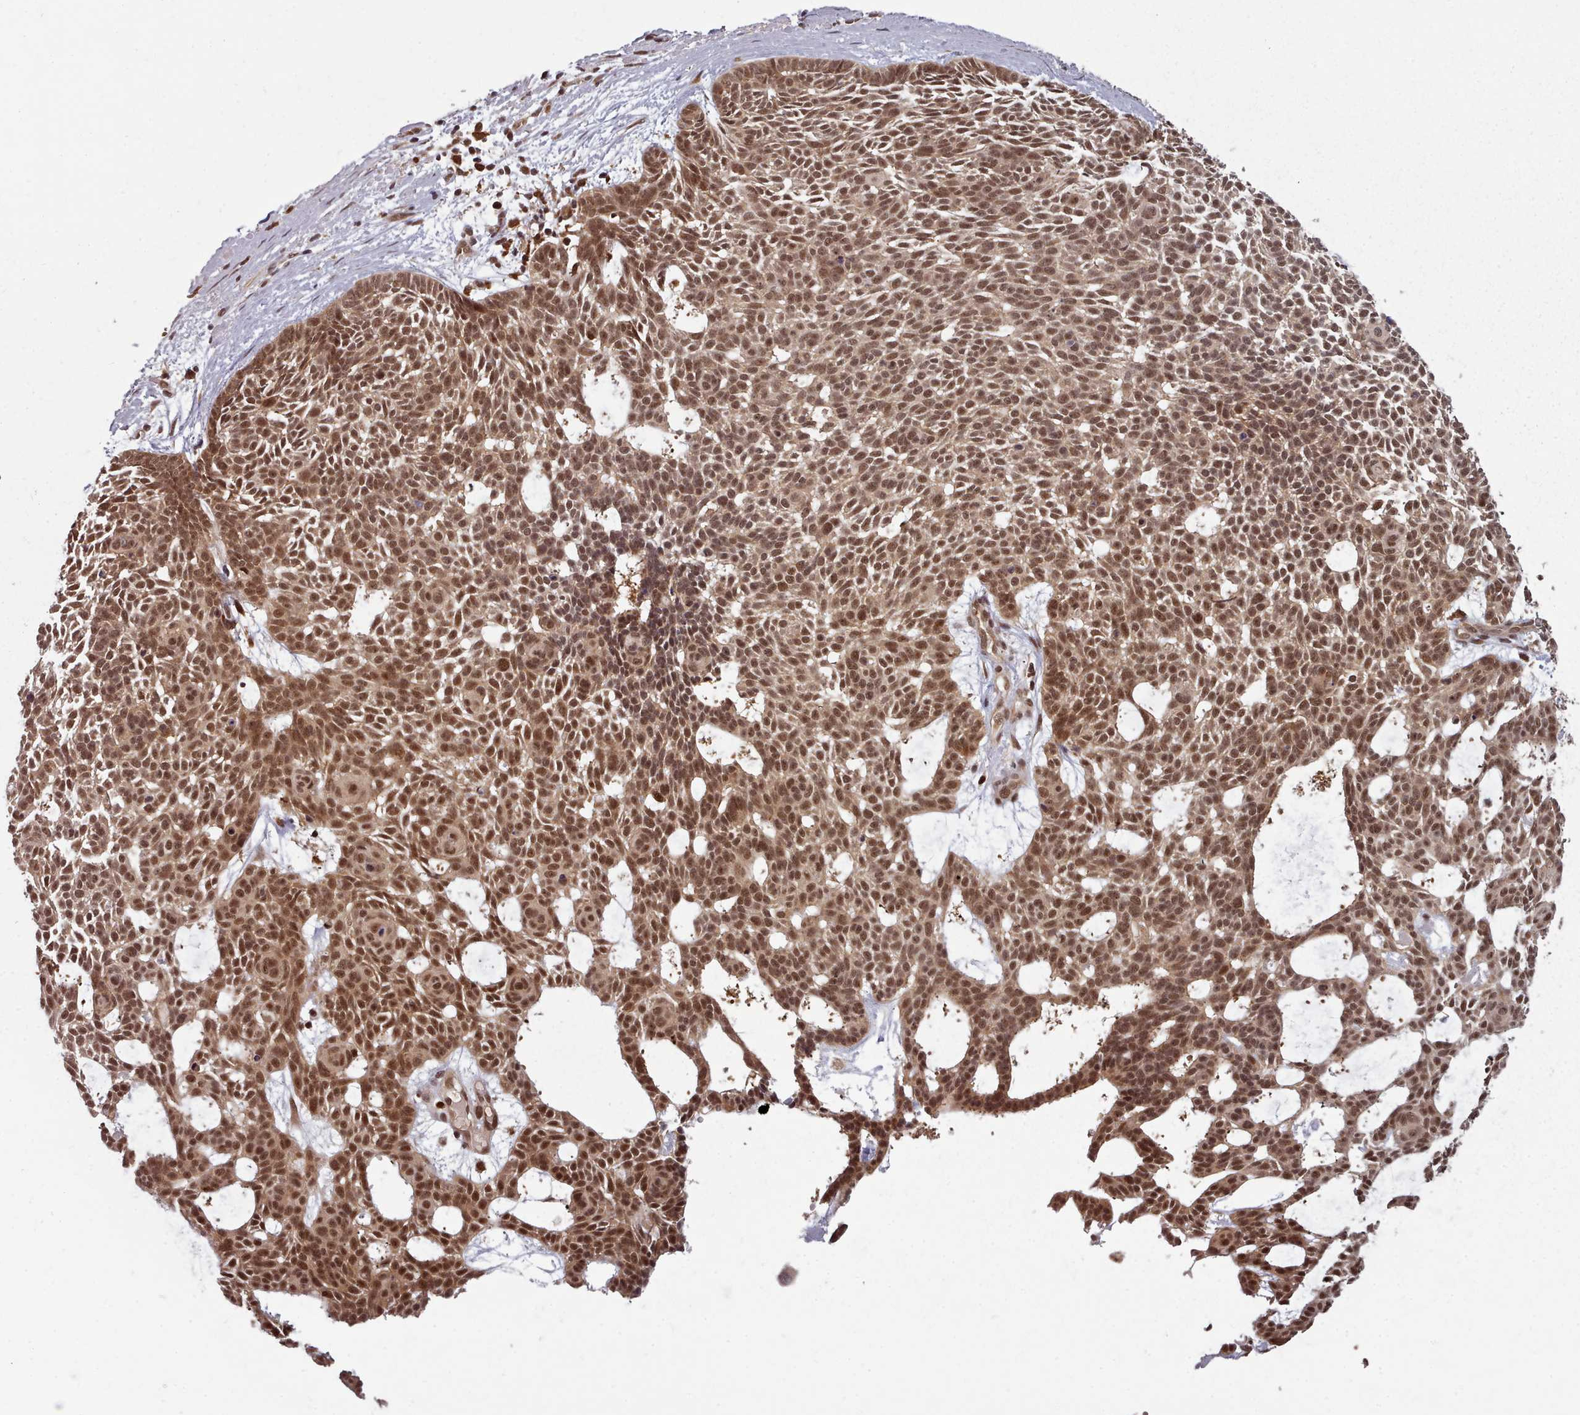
{"staining": {"intensity": "moderate", "quantity": ">75%", "location": "cytoplasmic/membranous,nuclear"}, "tissue": "skin cancer", "cell_type": "Tumor cells", "image_type": "cancer", "snomed": [{"axis": "morphology", "description": "Basal cell carcinoma"}, {"axis": "topography", "description": "Skin"}], "caption": "A brown stain highlights moderate cytoplasmic/membranous and nuclear staining of a protein in human skin cancer tumor cells. Using DAB (brown) and hematoxylin (blue) stains, captured at high magnification using brightfield microscopy.", "gene": "DHX8", "patient": {"sex": "male", "age": 61}}